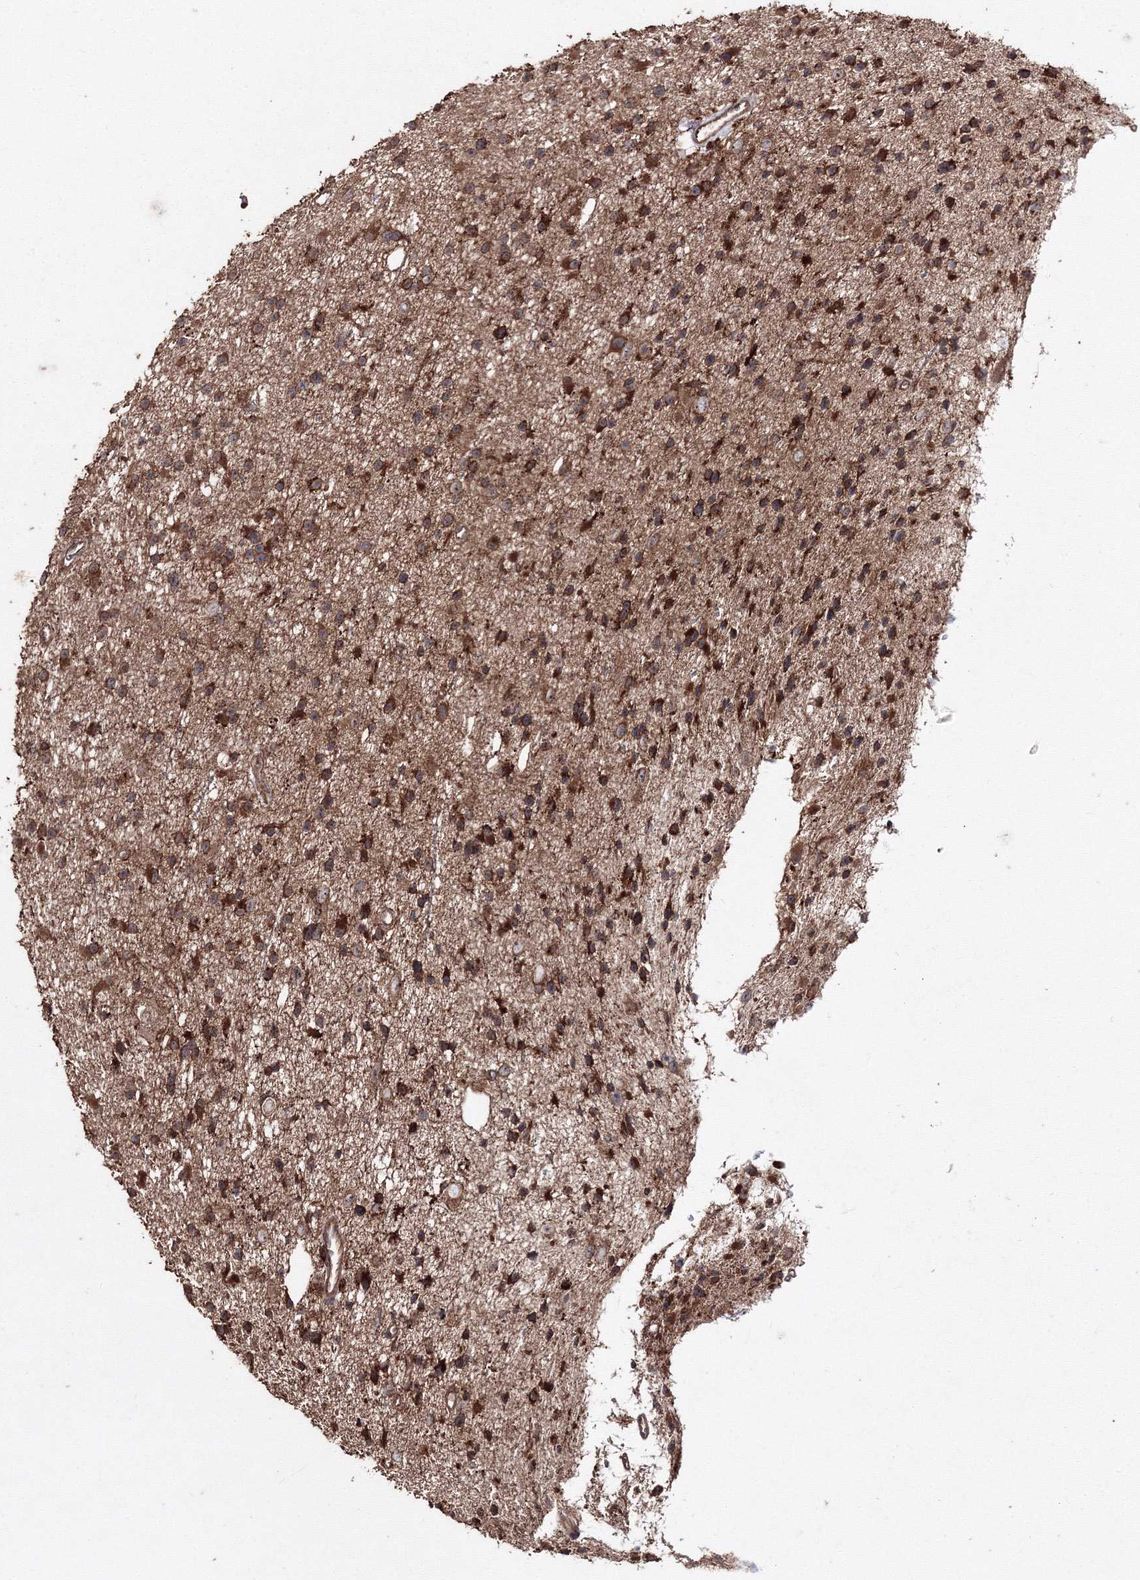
{"staining": {"intensity": "moderate", "quantity": ">75%", "location": "cytoplasmic/membranous"}, "tissue": "glioma", "cell_type": "Tumor cells", "image_type": "cancer", "snomed": [{"axis": "morphology", "description": "Glioma, malignant, Low grade"}, {"axis": "topography", "description": "Cerebral cortex"}], "caption": "This is a histology image of immunohistochemistry (IHC) staining of glioma, which shows moderate staining in the cytoplasmic/membranous of tumor cells.", "gene": "DDO", "patient": {"sex": "female", "age": 39}}